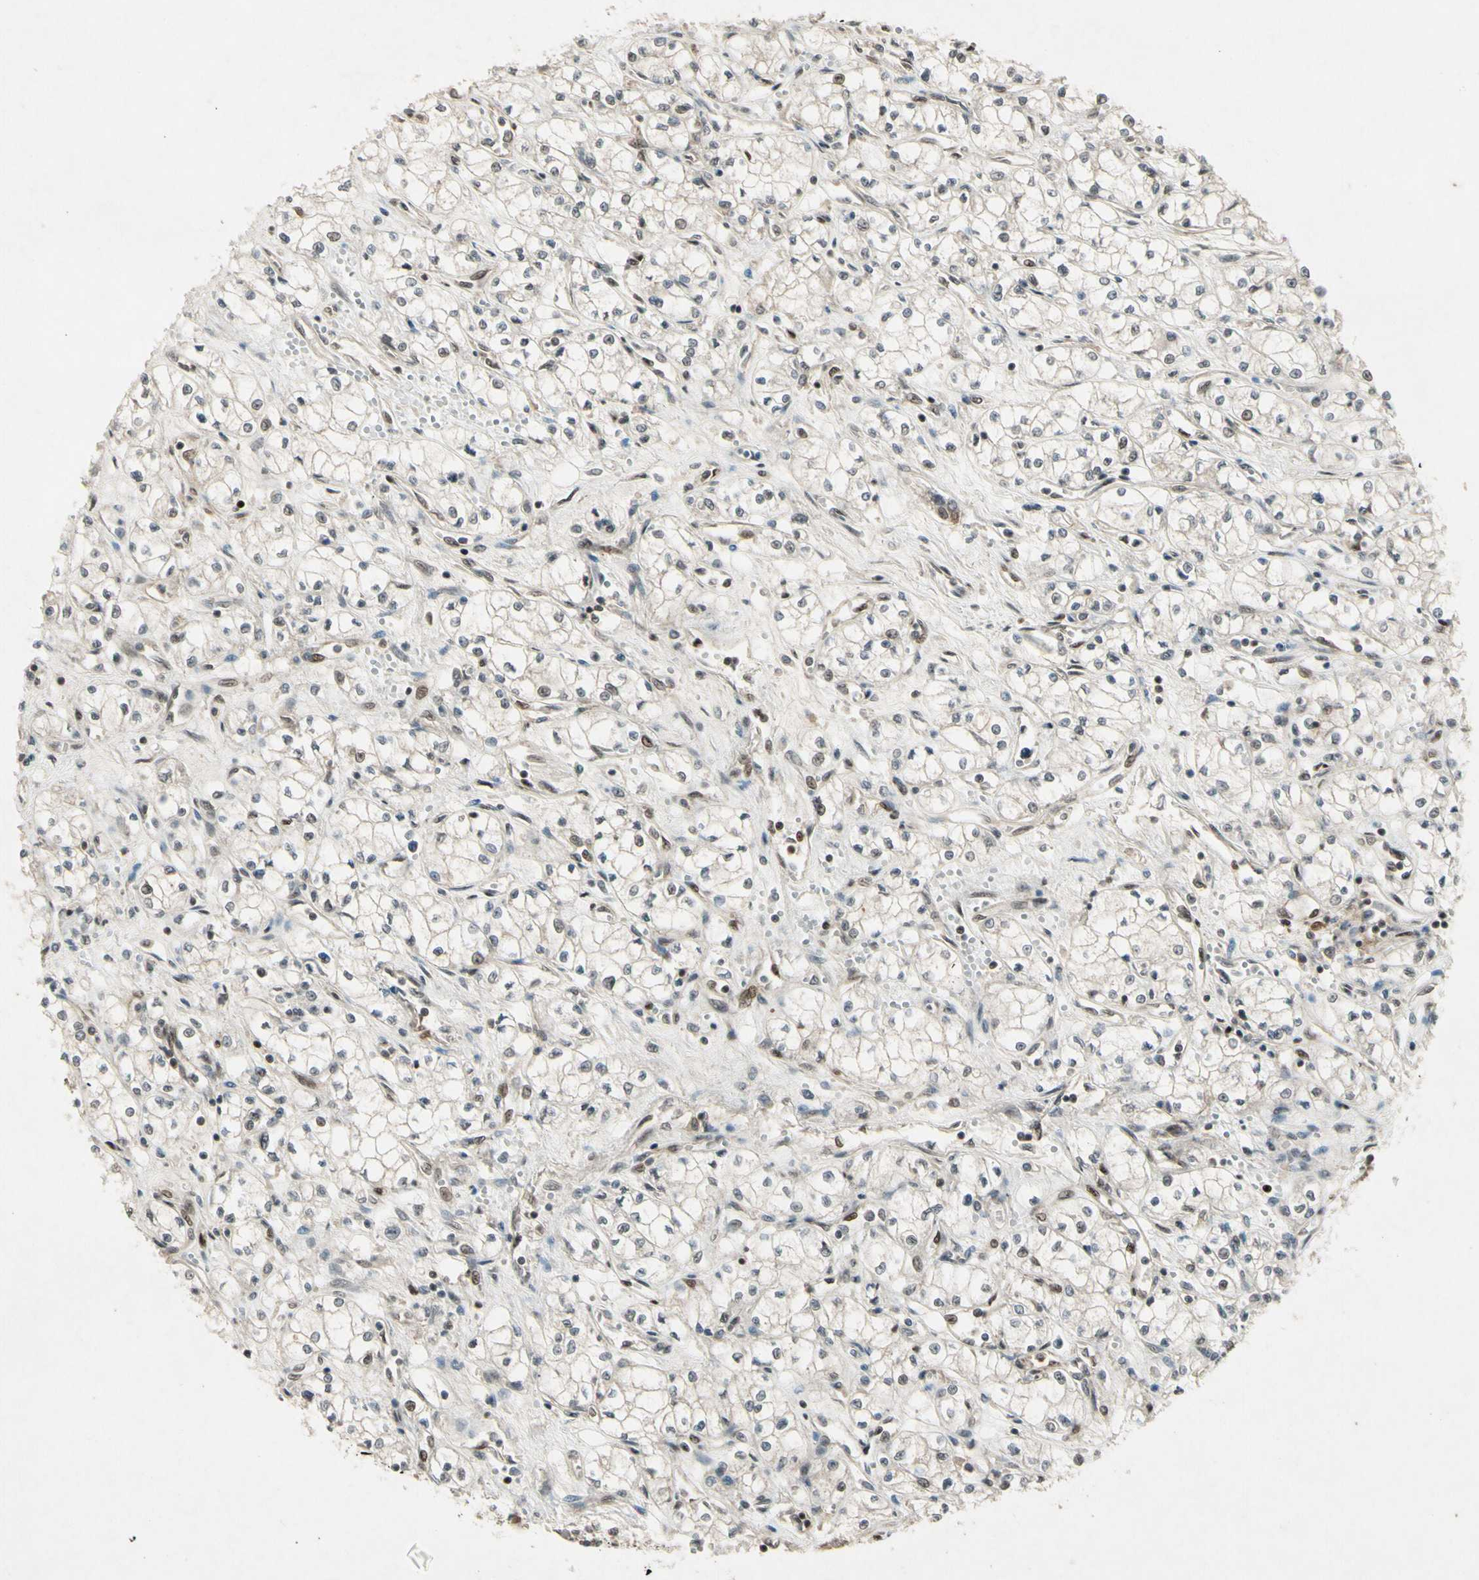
{"staining": {"intensity": "negative", "quantity": "none", "location": "none"}, "tissue": "renal cancer", "cell_type": "Tumor cells", "image_type": "cancer", "snomed": [{"axis": "morphology", "description": "Normal tissue, NOS"}, {"axis": "morphology", "description": "Adenocarcinoma, NOS"}, {"axis": "topography", "description": "Kidney"}], "caption": "IHC micrograph of neoplastic tissue: renal adenocarcinoma stained with DAB reveals no significant protein positivity in tumor cells.", "gene": "CDK11A", "patient": {"sex": "male", "age": 59}}